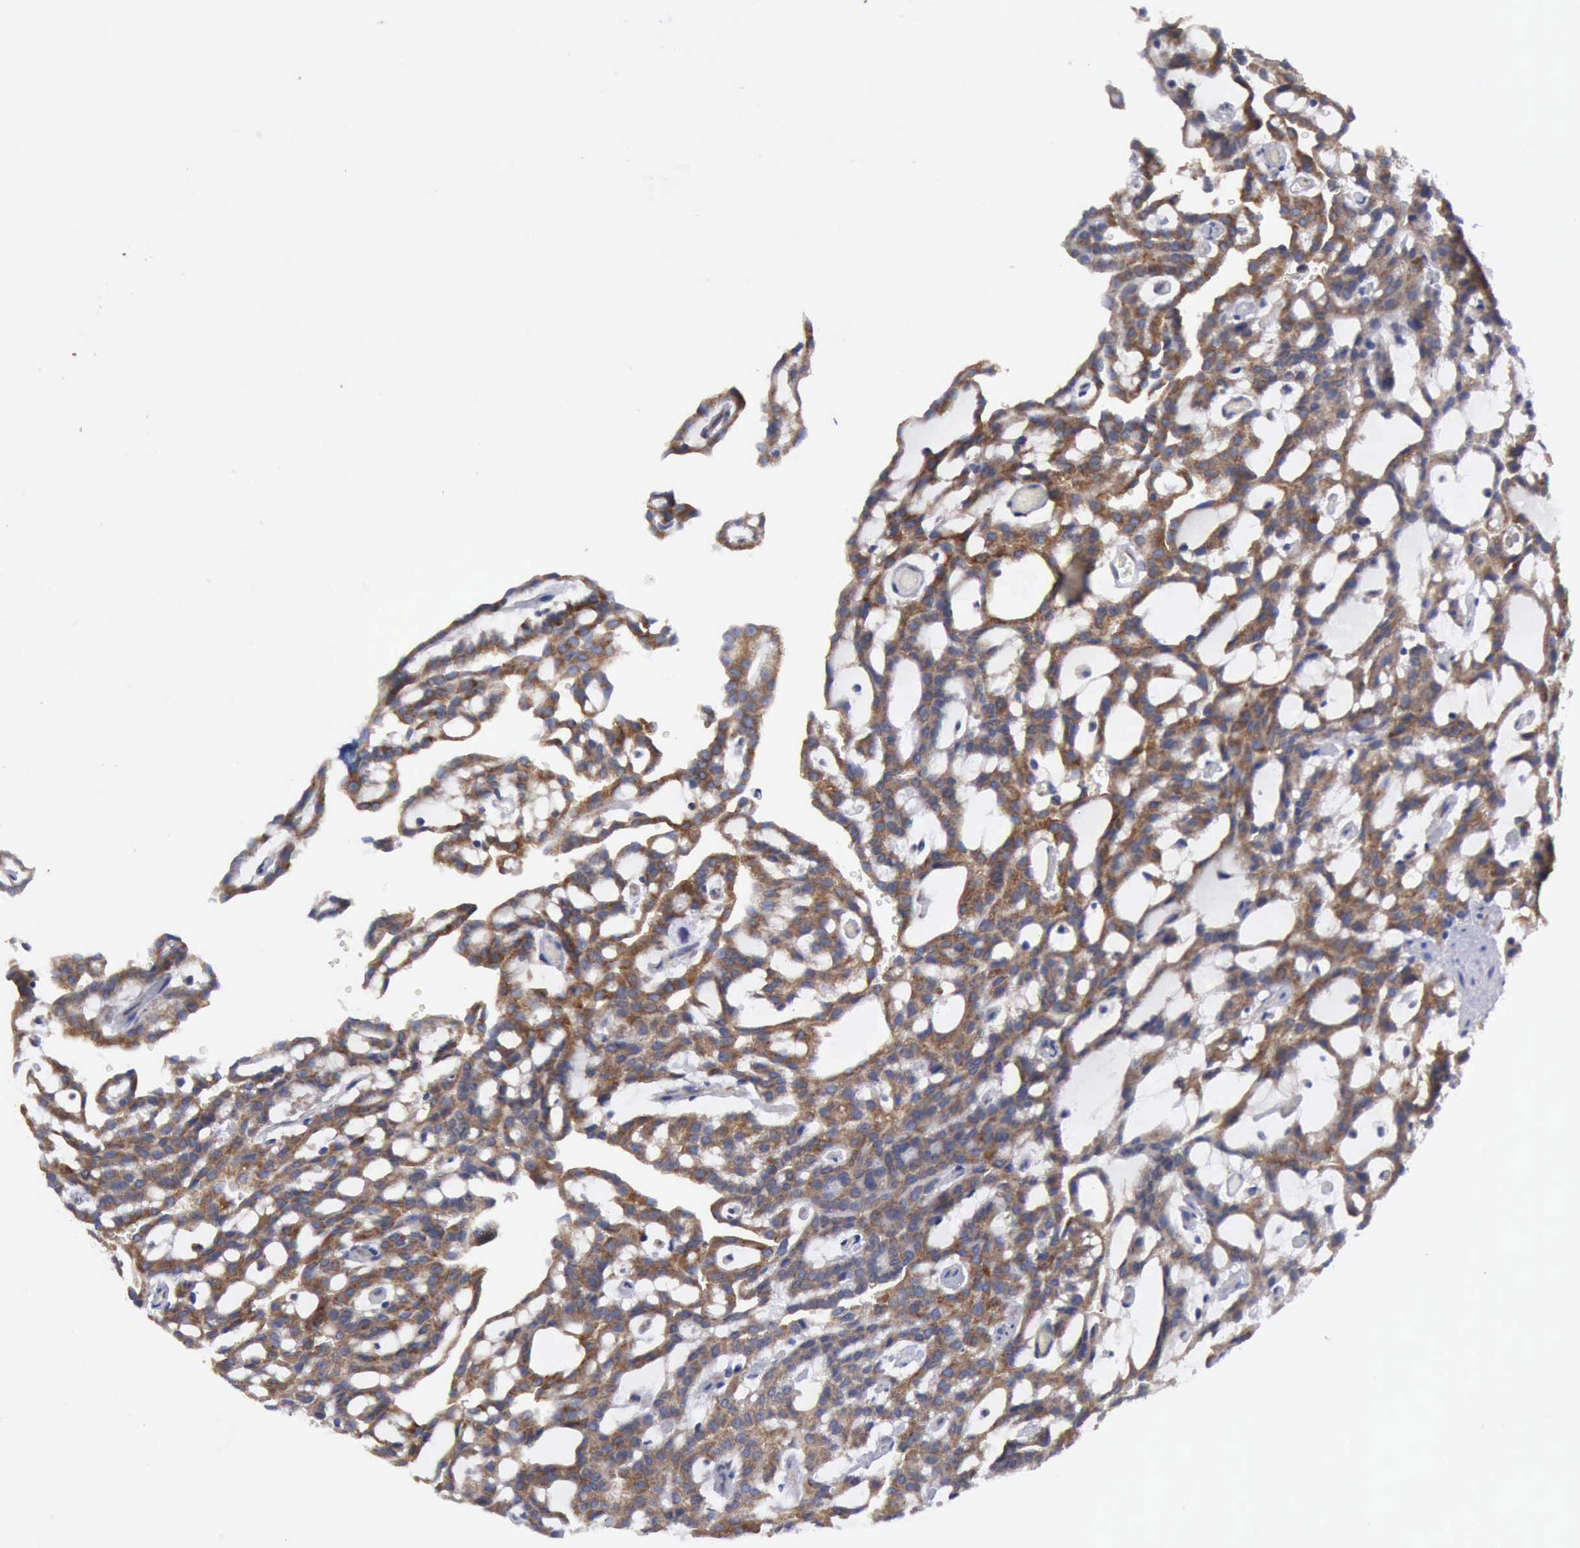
{"staining": {"intensity": "moderate", "quantity": ">75%", "location": "cytoplasmic/membranous"}, "tissue": "renal cancer", "cell_type": "Tumor cells", "image_type": "cancer", "snomed": [{"axis": "morphology", "description": "Adenocarcinoma, NOS"}, {"axis": "topography", "description": "Kidney"}], "caption": "Immunohistochemical staining of renal cancer (adenocarcinoma) exhibits medium levels of moderate cytoplasmic/membranous protein positivity in about >75% of tumor cells. The protein of interest is shown in brown color, while the nuclei are stained blue.", "gene": "TXLNG", "patient": {"sex": "male", "age": 63}}